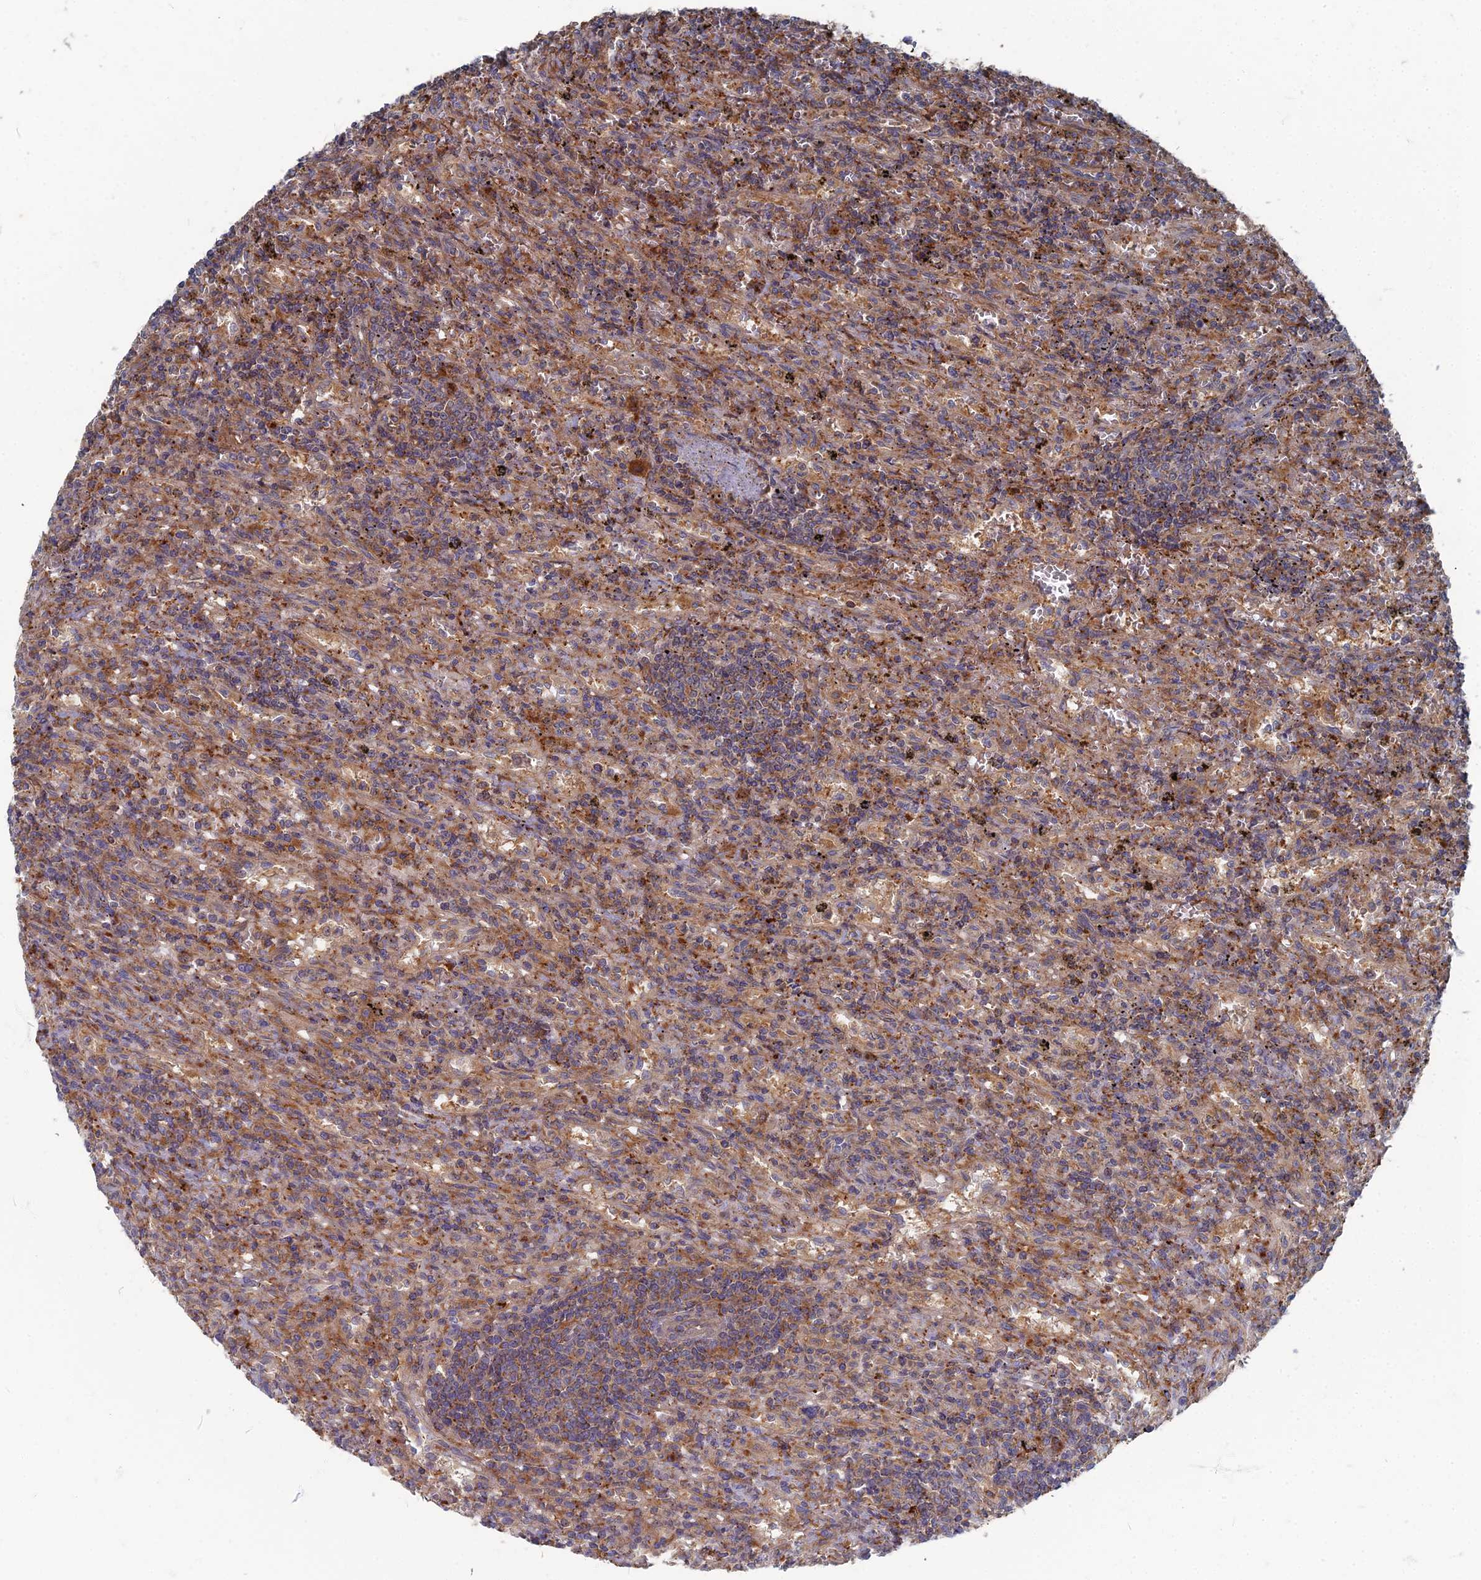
{"staining": {"intensity": "moderate", "quantity": "25%-75%", "location": "cytoplasmic/membranous"}, "tissue": "lymphoma", "cell_type": "Tumor cells", "image_type": "cancer", "snomed": [{"axis": "morphology", "description": "Malignant lymphoma, non-Hodgkin's type, Low grade"}, {"axis": "topography", "description": "Spleen"}], "caption": "Low-grade malignant lymphoma, non-Hodgkin's type stained with a brown dye reveals moderate cytoplasmic/membranous positive expression in approximately 25%-75% of tumor cells.", "gene": "PPCDC", "patient": {"sex": "male", "age": 76}}